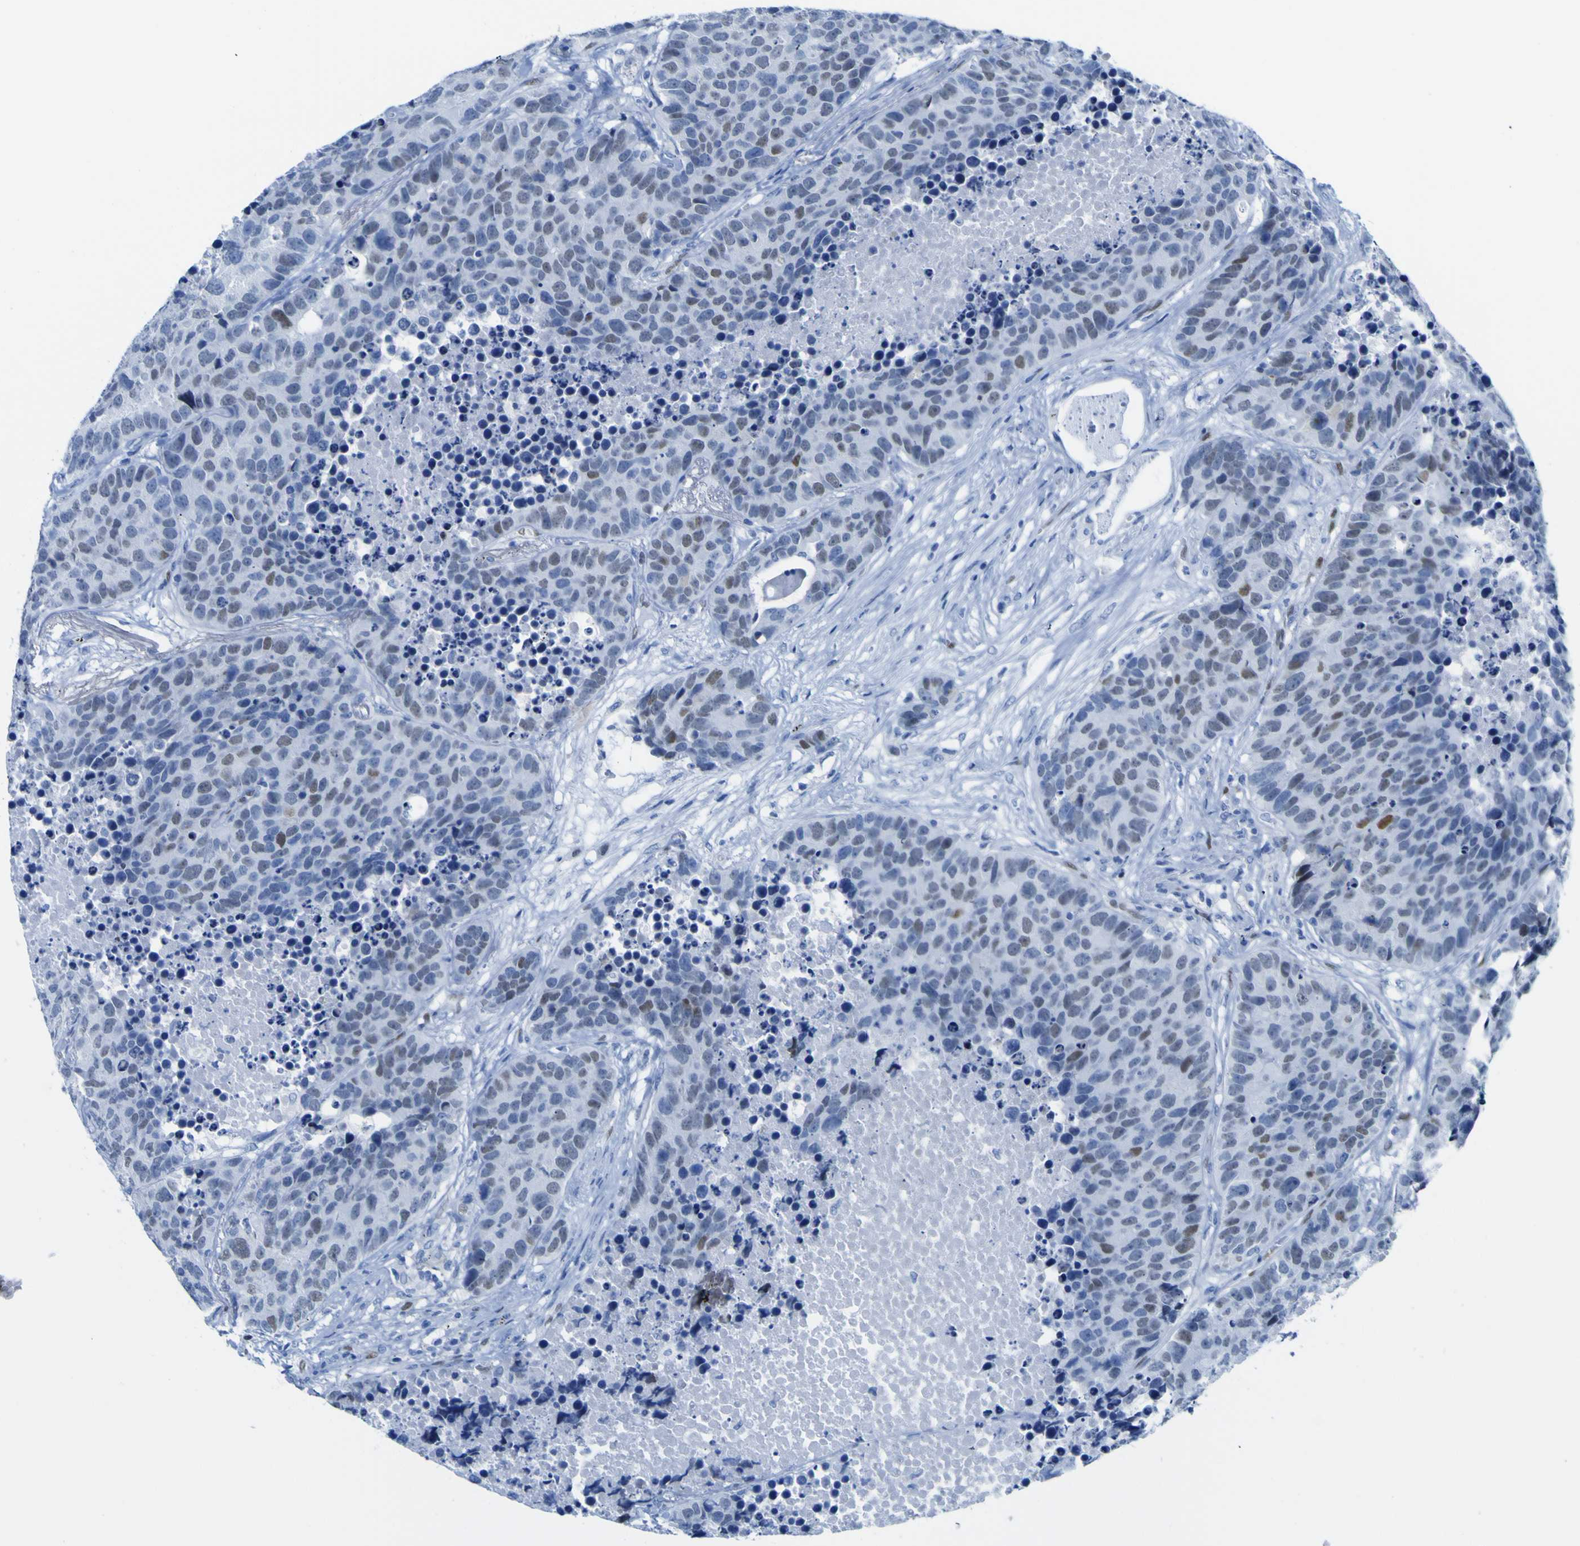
{"staining": {"intensity": "moderate", "quantity": "<25%", "location": "nuclear"}, "tissue": "carcinoid", "cell_type": "Tumor cells", "image_type": "cancer", "snomed": [{"axis": "morphology", "description": "Carcinoid, malignant, NOS"}, {"axis": "topography", "description": "Lung"}], "caption": "Carcinoid tissue displays moderate nuclear positivity in approximately <25% of tumor cells, visualized by immunohistochemistry. (Stains: DAB (3,3'-diaminobenzidine) in brown, nuclei in blue, Microscopy: brightfield microscopy at high magnification).", "gene": "DACH1", "patient": {"sex": "male", "age": 60}}